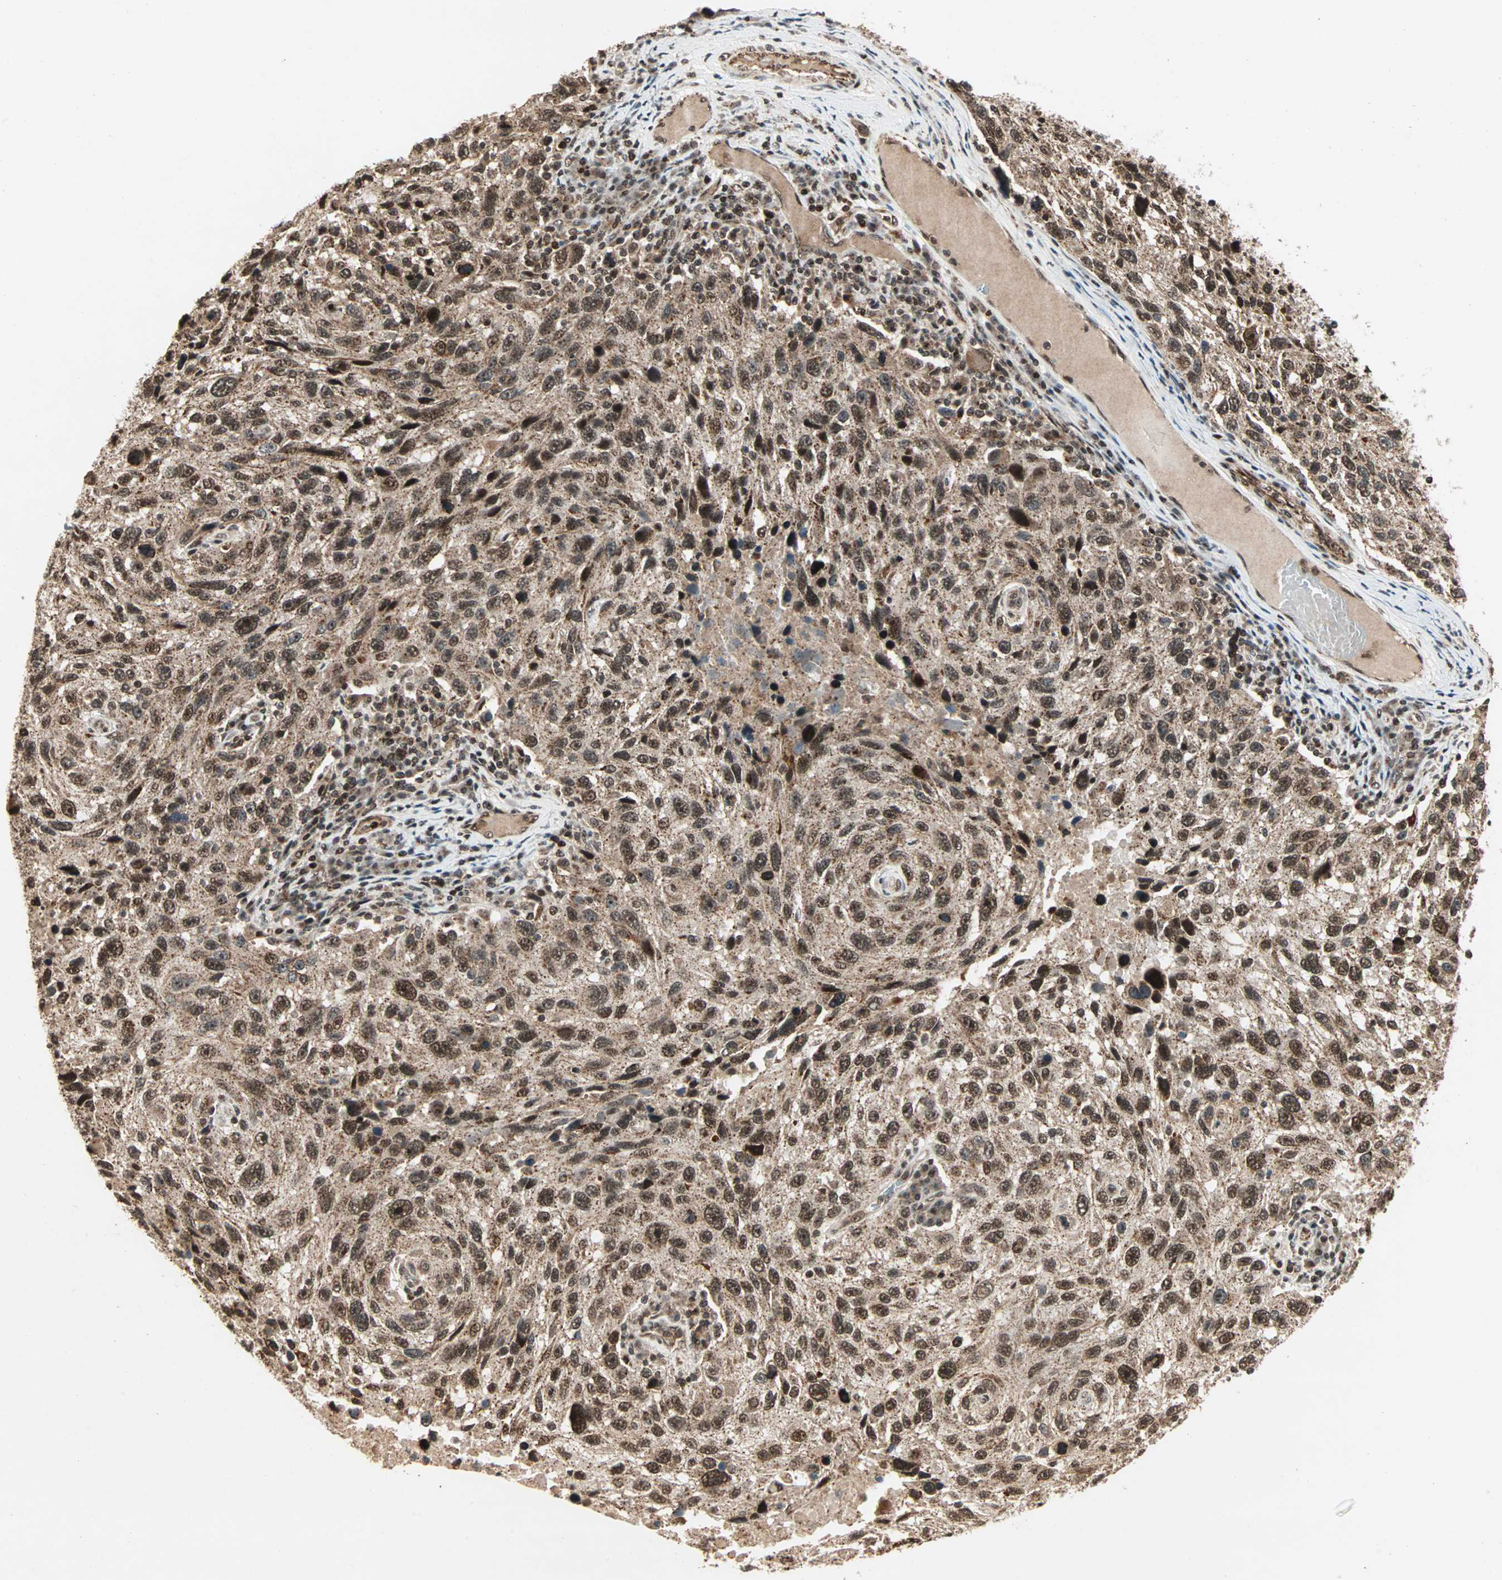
{"staining": {"intensity": "strong", "quantity": ">75%", "location": "cytoplasmic/membranous,nuclear"}, "tissue": "melanoma", "cell_type": "Tumor cells", "image_type": "cancer", "snomed": [{"axis": "morphology", "description": "Malignant melanoma, NOS"}, {"axis": "topography", "description": "Skin"}], "caption": "A high amount of strong cytoplasmic/membranous and nuclear positivity is appreciated in about >75% of tumor cells in melanoma tissue.", "gene": "ZBED9", "patient": {"sex": "male", "age": 53}}